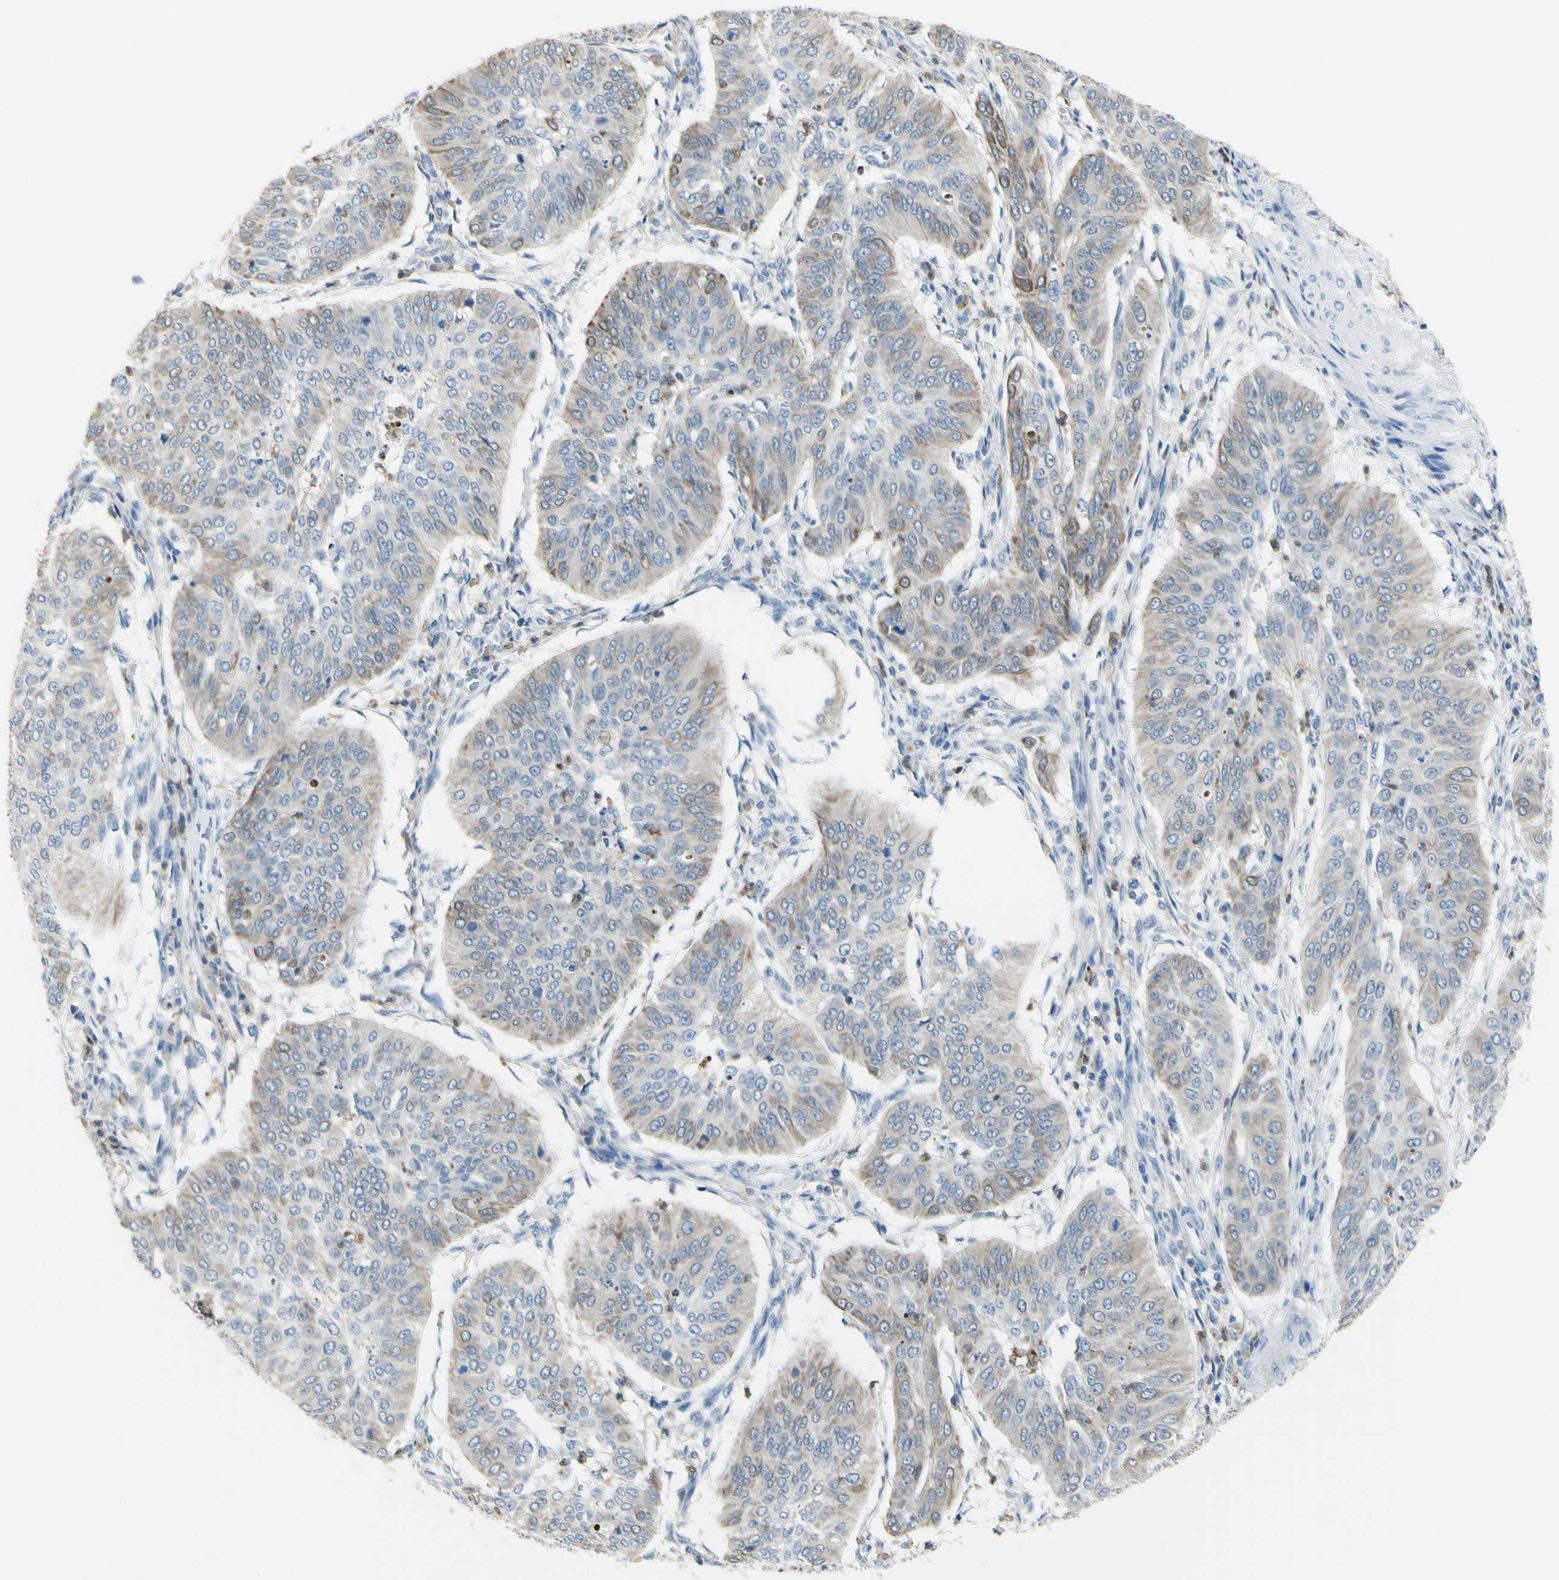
{"staining": {"intensity": "moderate", "quantity": "<25%", "location": "cytoplasmic/membranous"}, "tissue": "cervical cancer", "cell_type": "Tumor cells", "image_type": "cancer", "snomed": [{"axis": "morphology", "description": "Normal tissue, NOS"}, {"axis": "morphology", "description": "Squamous cell carcinoma, NOS"}, {"axis": "topography", "description": "Cervix"}], "caption": "DAB (3,3'-diaminobenzidine) immunohistochemical staining of human cervical cancer (squamous cell carcinoma) displays moderate cytoplasmic/membranous protein staining in approximately <25% of tumor cells.", "gene": "ZNF557", "patient": {"sex": "female", "age": 39}}